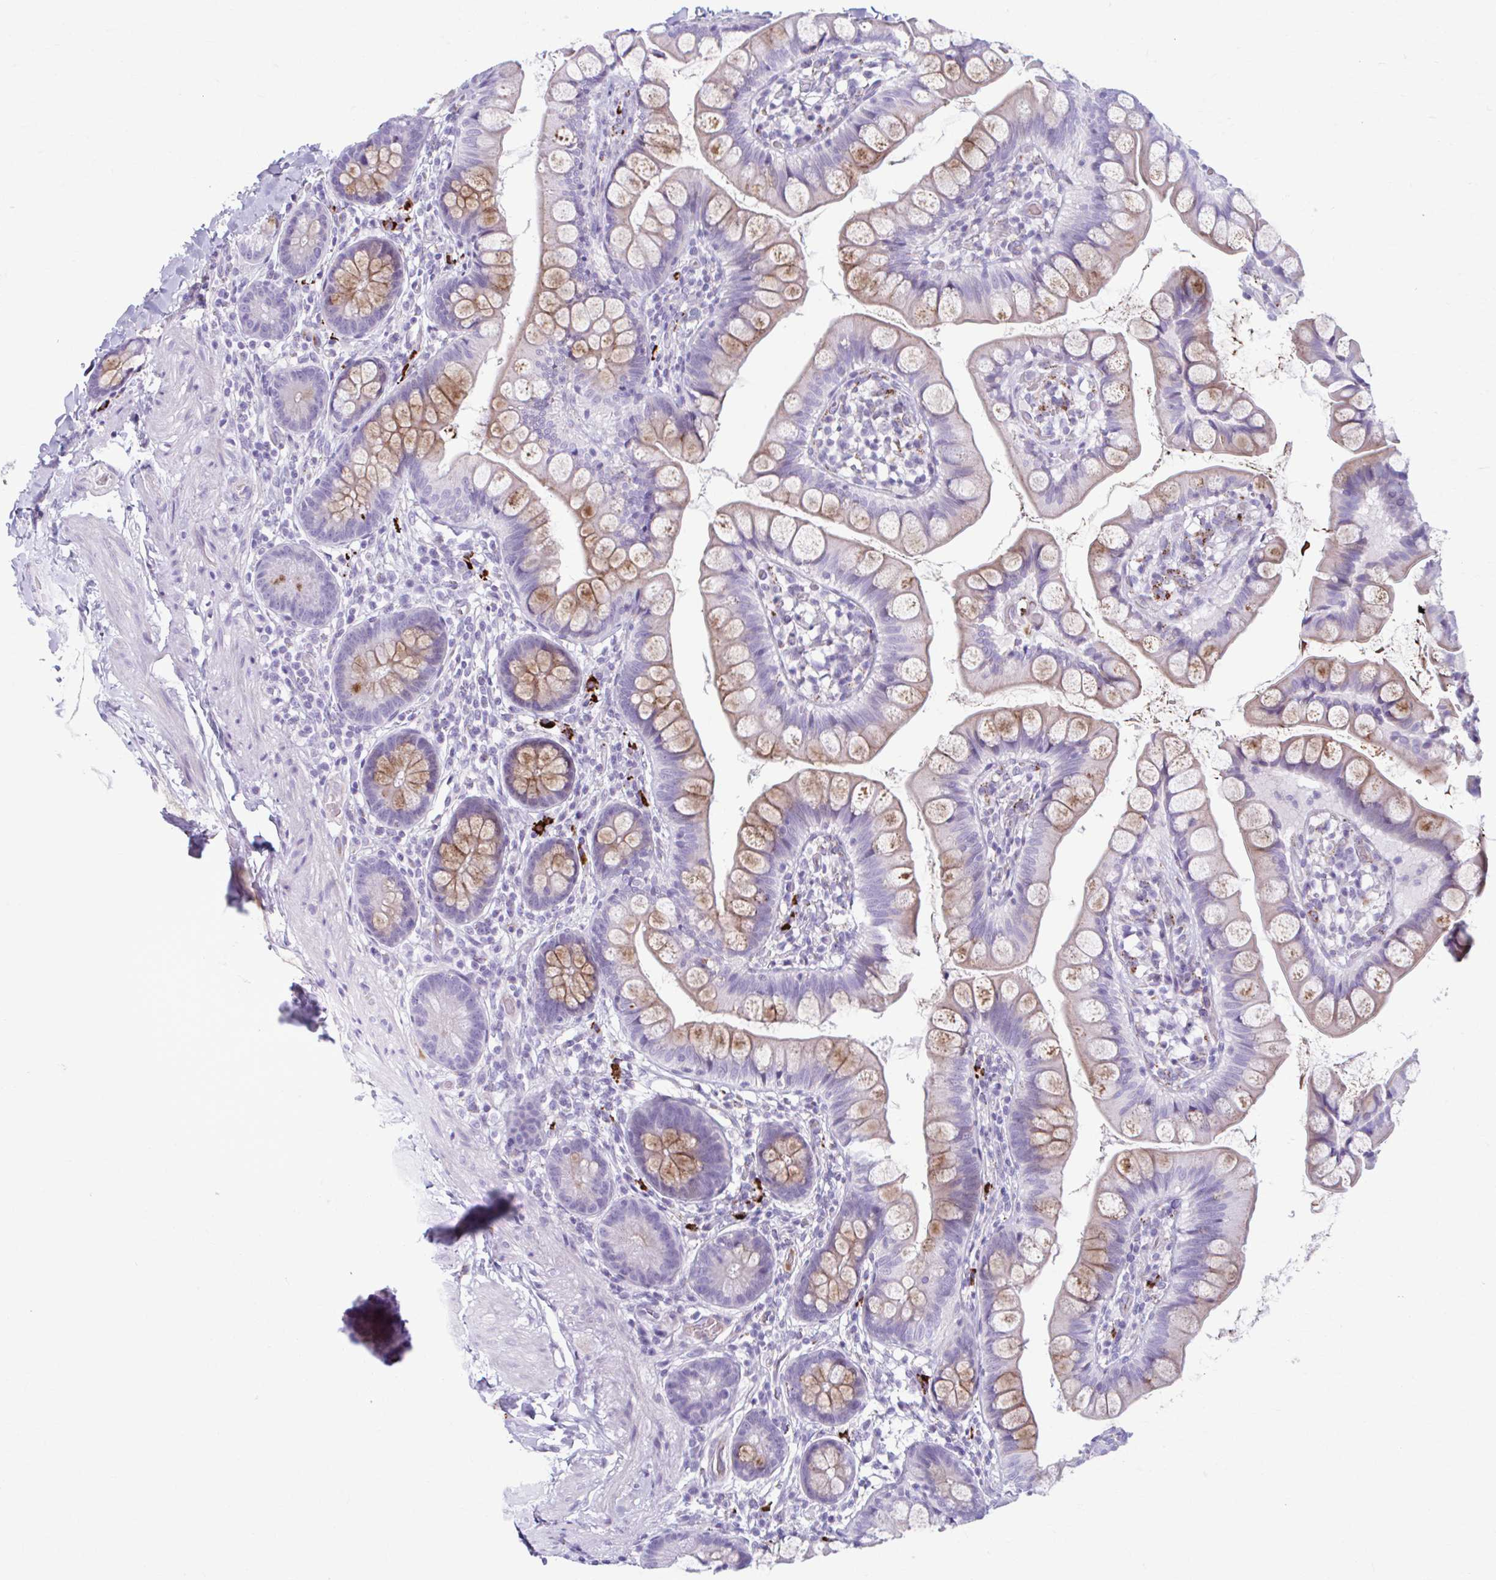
{"staining": {"intensity": "moderate", "quantity": "25%-75%", "location": "cytoplasmic/membranous"}, "tissue": "small intestine", "cell_type": "Glandular cells", "image_type": "normal", "snomed": [{"axis": "morphology", "description": "Normal tissue, NOS"}, {"axis": "topography", "description": "Small intestine"}], "caption": "Immunohistochemistry (IHC) histopathology image of normal small intestine: small intestine stained using IHC shows medium levels of moderate protein expression localized specifically in the cytoplasmic/membranous of glandular cells, appearing as a cytoplasmic/membranous brown color.", "gene": "C12orf71", "patient": {"sex": "male", "age": 70}}